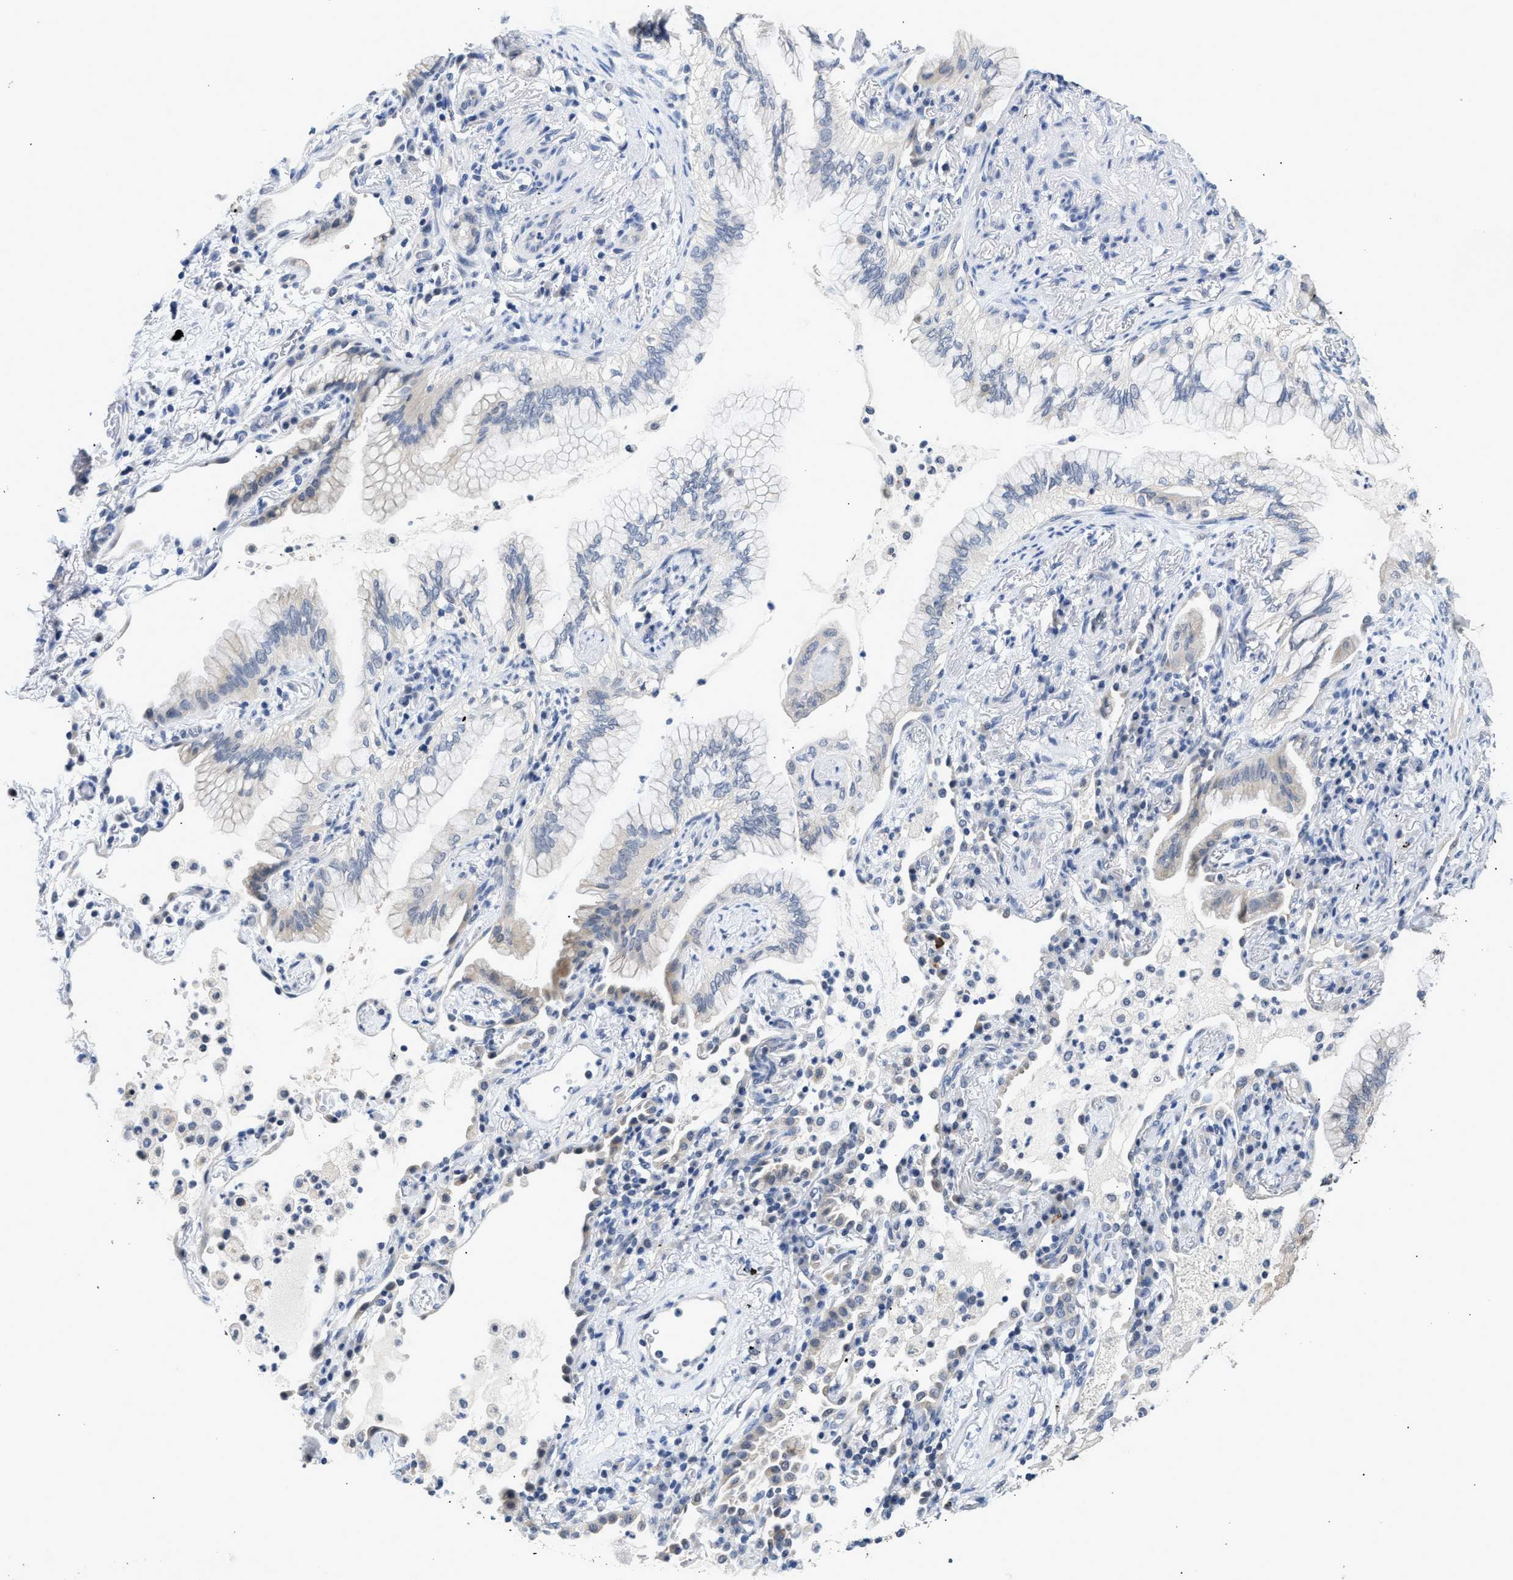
{"staining": {"intensity": "weak", "quantity": "<25%", "location": "cytoplasmic/membranous"}, "tissue": "lung cancer", "cell_type": "Tumor cells", "image_type": "cancer", "snomed": [{"axis": "morphology", "description": "Adenocarcinoma, NOS"}, {"axis": "topography", "description": "Lung"}], "caption": "DAB immunohistochemical staining of lung cancer demonstrates no significant staining in tumor cells.", "gene": "PPM1L", "patient": {"sex": "female", "age": 70}}